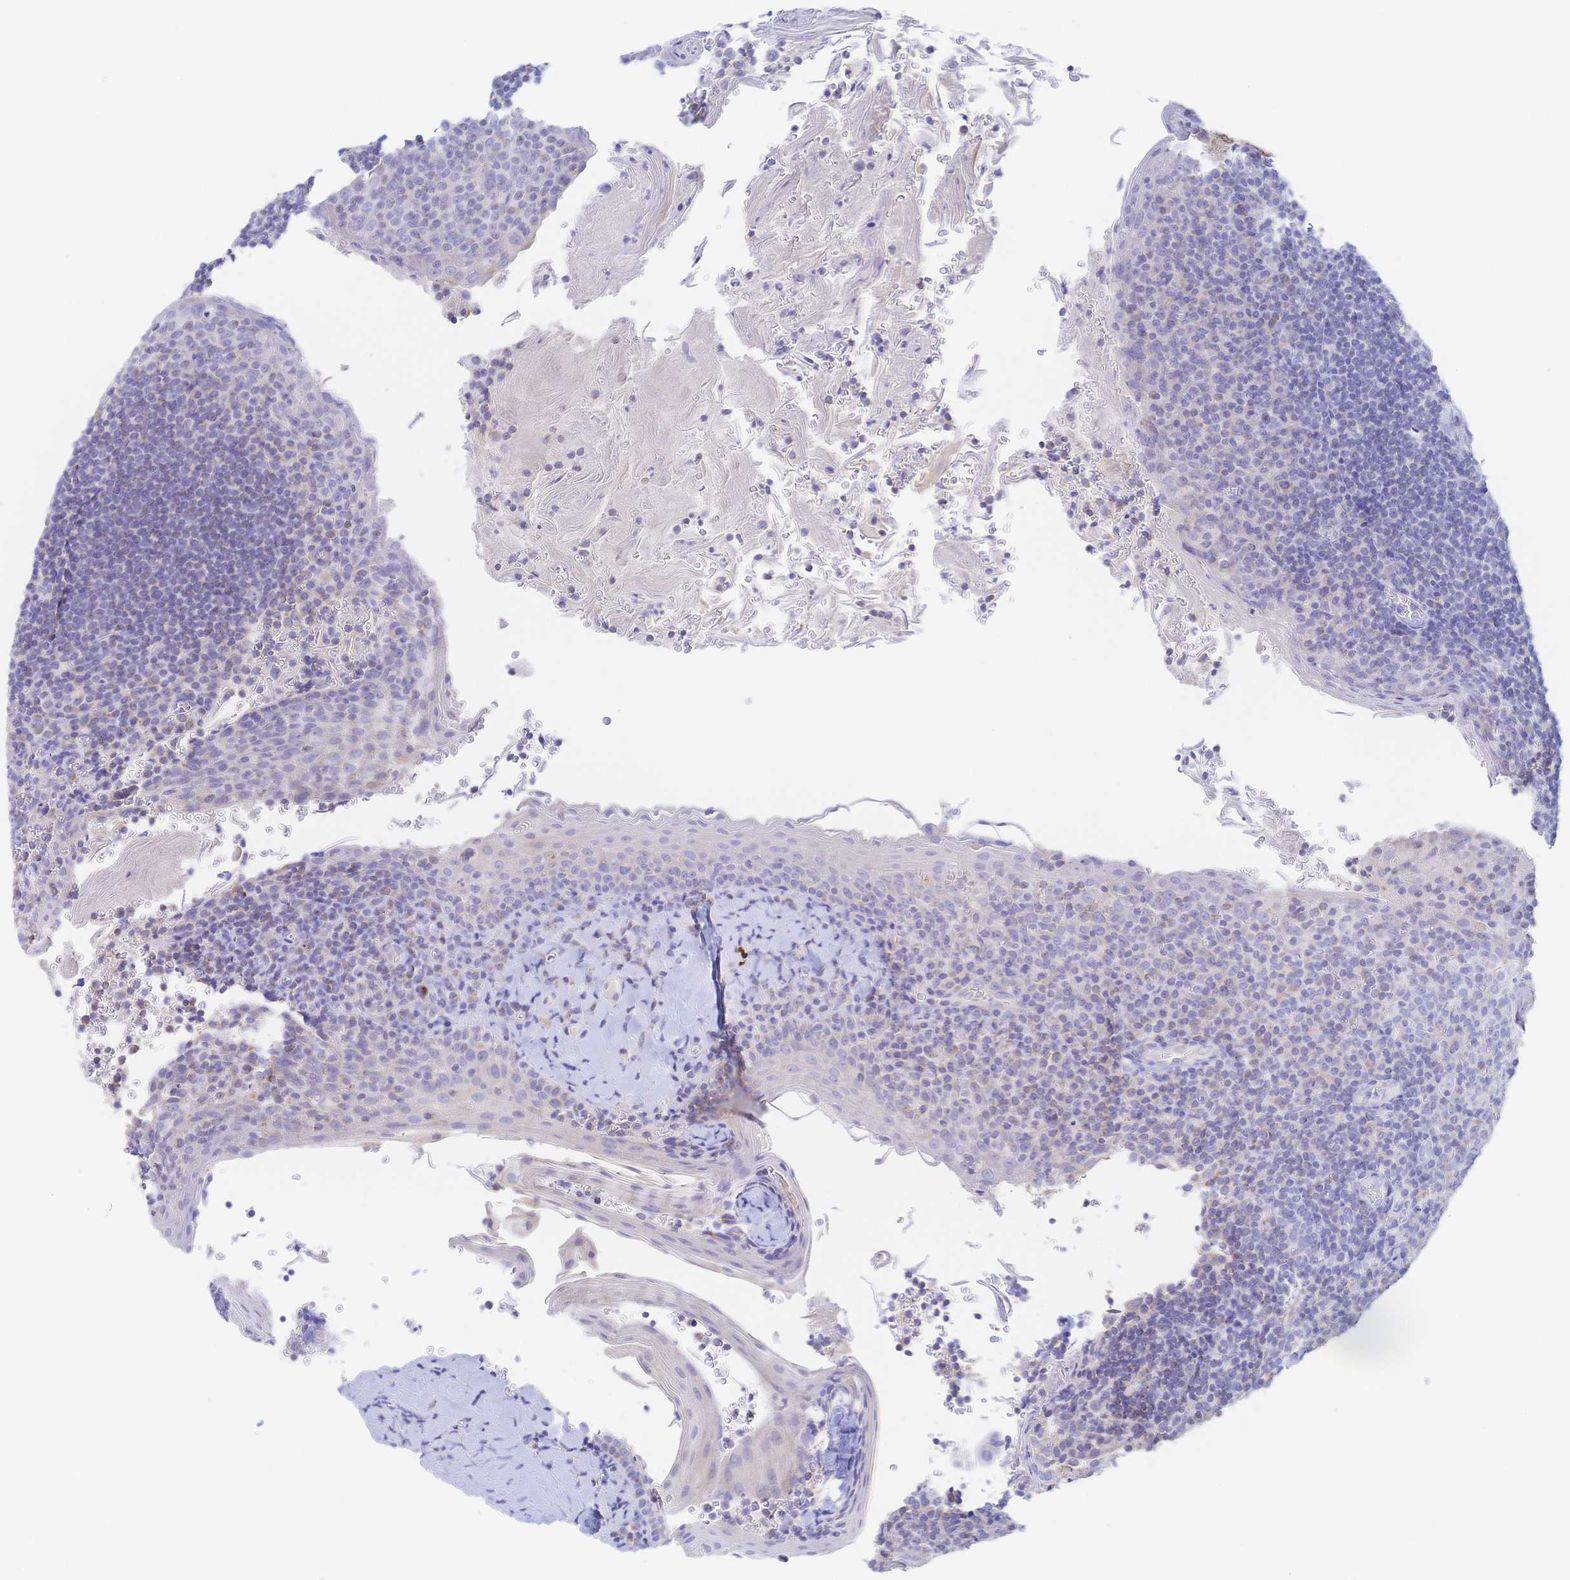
{"staining": {"intensity": "negative", "quantity": "none", "location": "none"}, "tissue": "tonsil", "cell_type": "Germinal center cells", "image_type": "normal", "snomed": [{"axis": "morphology", "description": "Normal tissue, NOS"}, {"axis": "topography", "description": "Tonsil"}], "caption": "Immunohistochemistry (IHC) micrograph of normal human tonsil stained for a protein (brown), which reveals no staining in germinal center cells. (DAB IHC, high magnification).", "gene": "SYNGR4", "patient": {"sex": "male", "age": 27}}